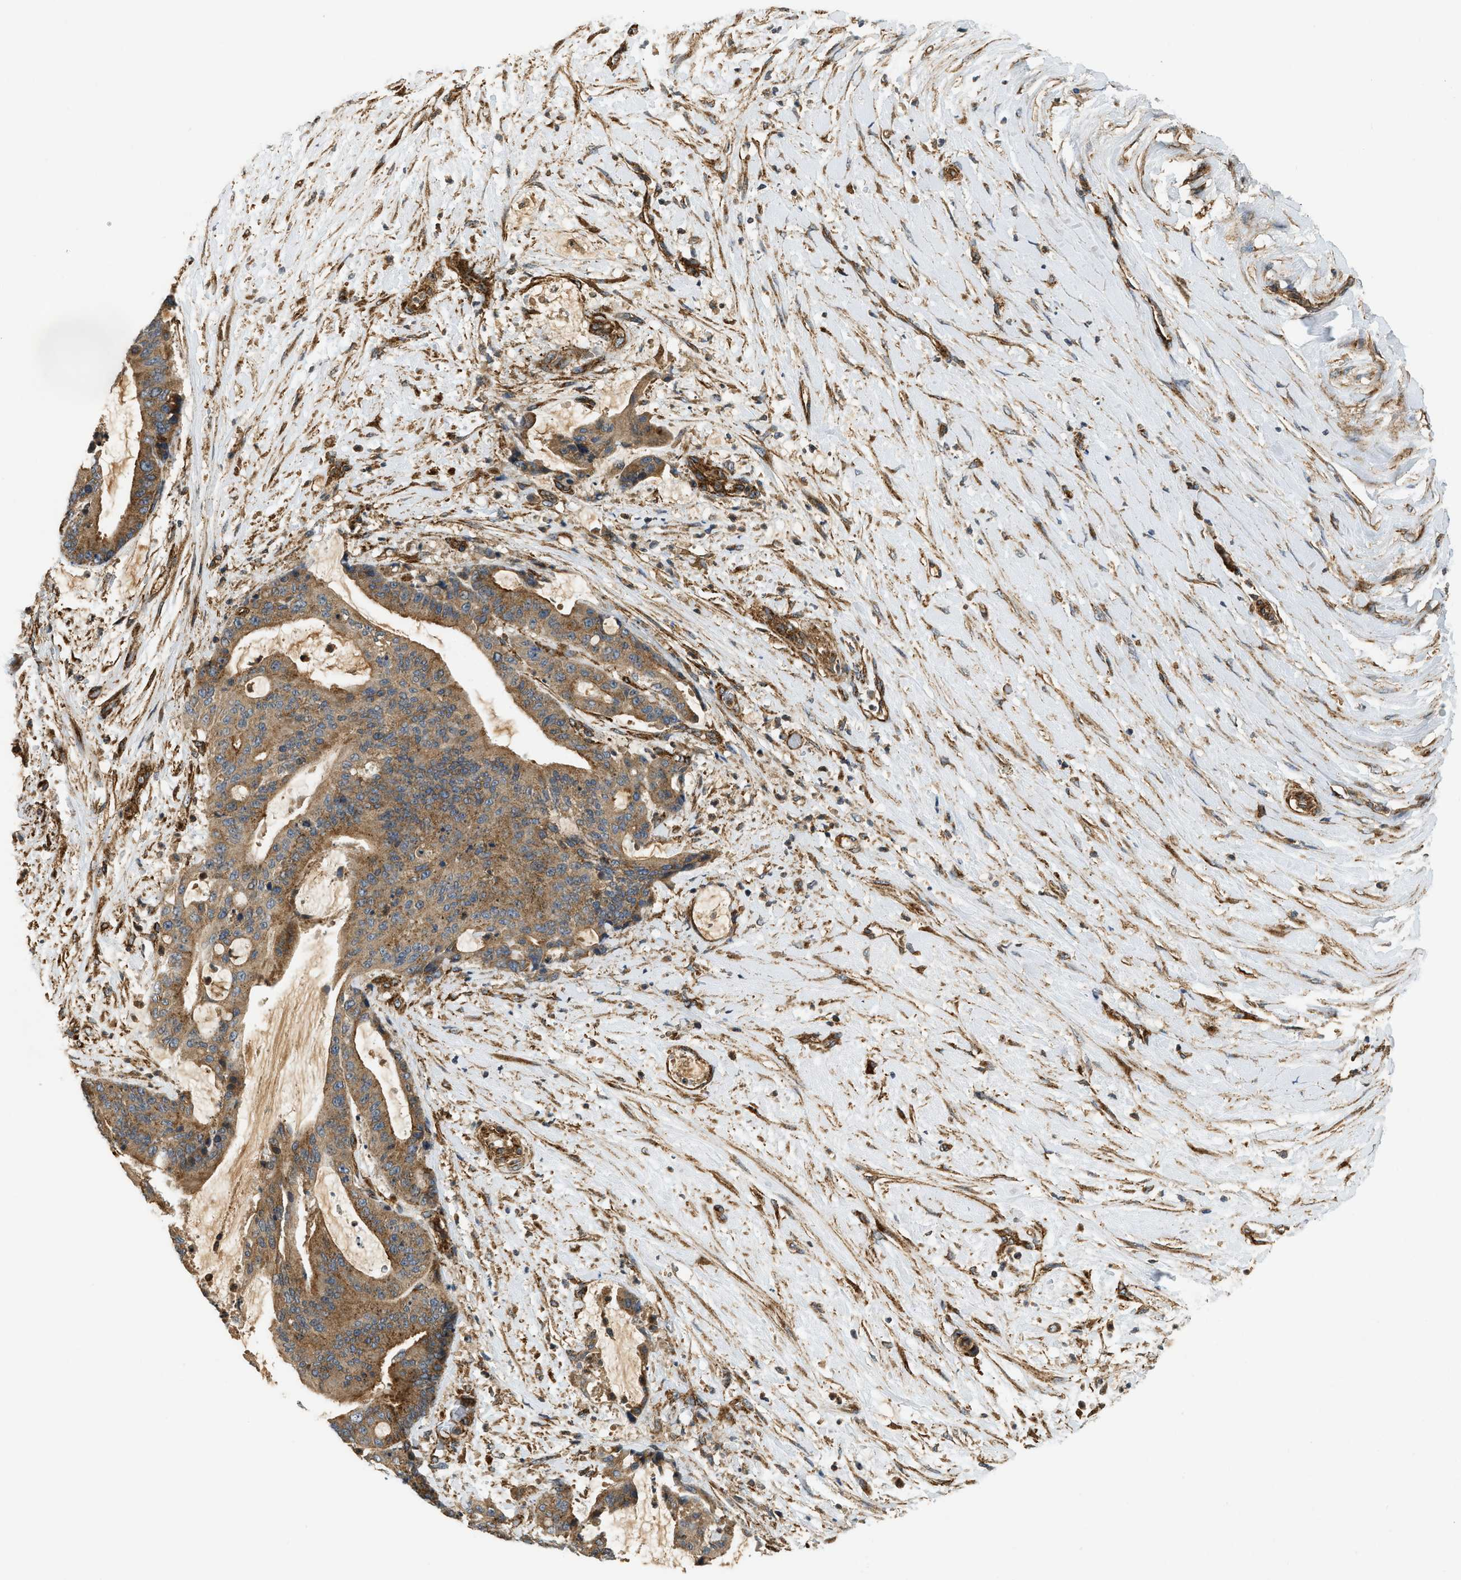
{"staining": {"intensity": "moderate", "quantity": ">75%", "location": "cytoplasmic/membranous"}, "tissue": "liver cancer", "cell_type": "Tumor cells", "image_type": "cancer", "snomed": [{"axis": "morphology", "description": "Normal tissue, NOS"}, {"axis": "morphology", "description": "Cholangiocarcinoma"}, {"axis": "topography", "description": "Liver"}, {"axis": "topography", "description": "Peripheral nerve tissue"}], "caption": "Liver cholangiocarcinoma tissue shows moderate cytoplasmic/membranous expression in approximately >75% of tumor cells, visualized by immunohistochemistry.", "gene": "HIP1", "patient": {"sex": "female", "age": 73}}